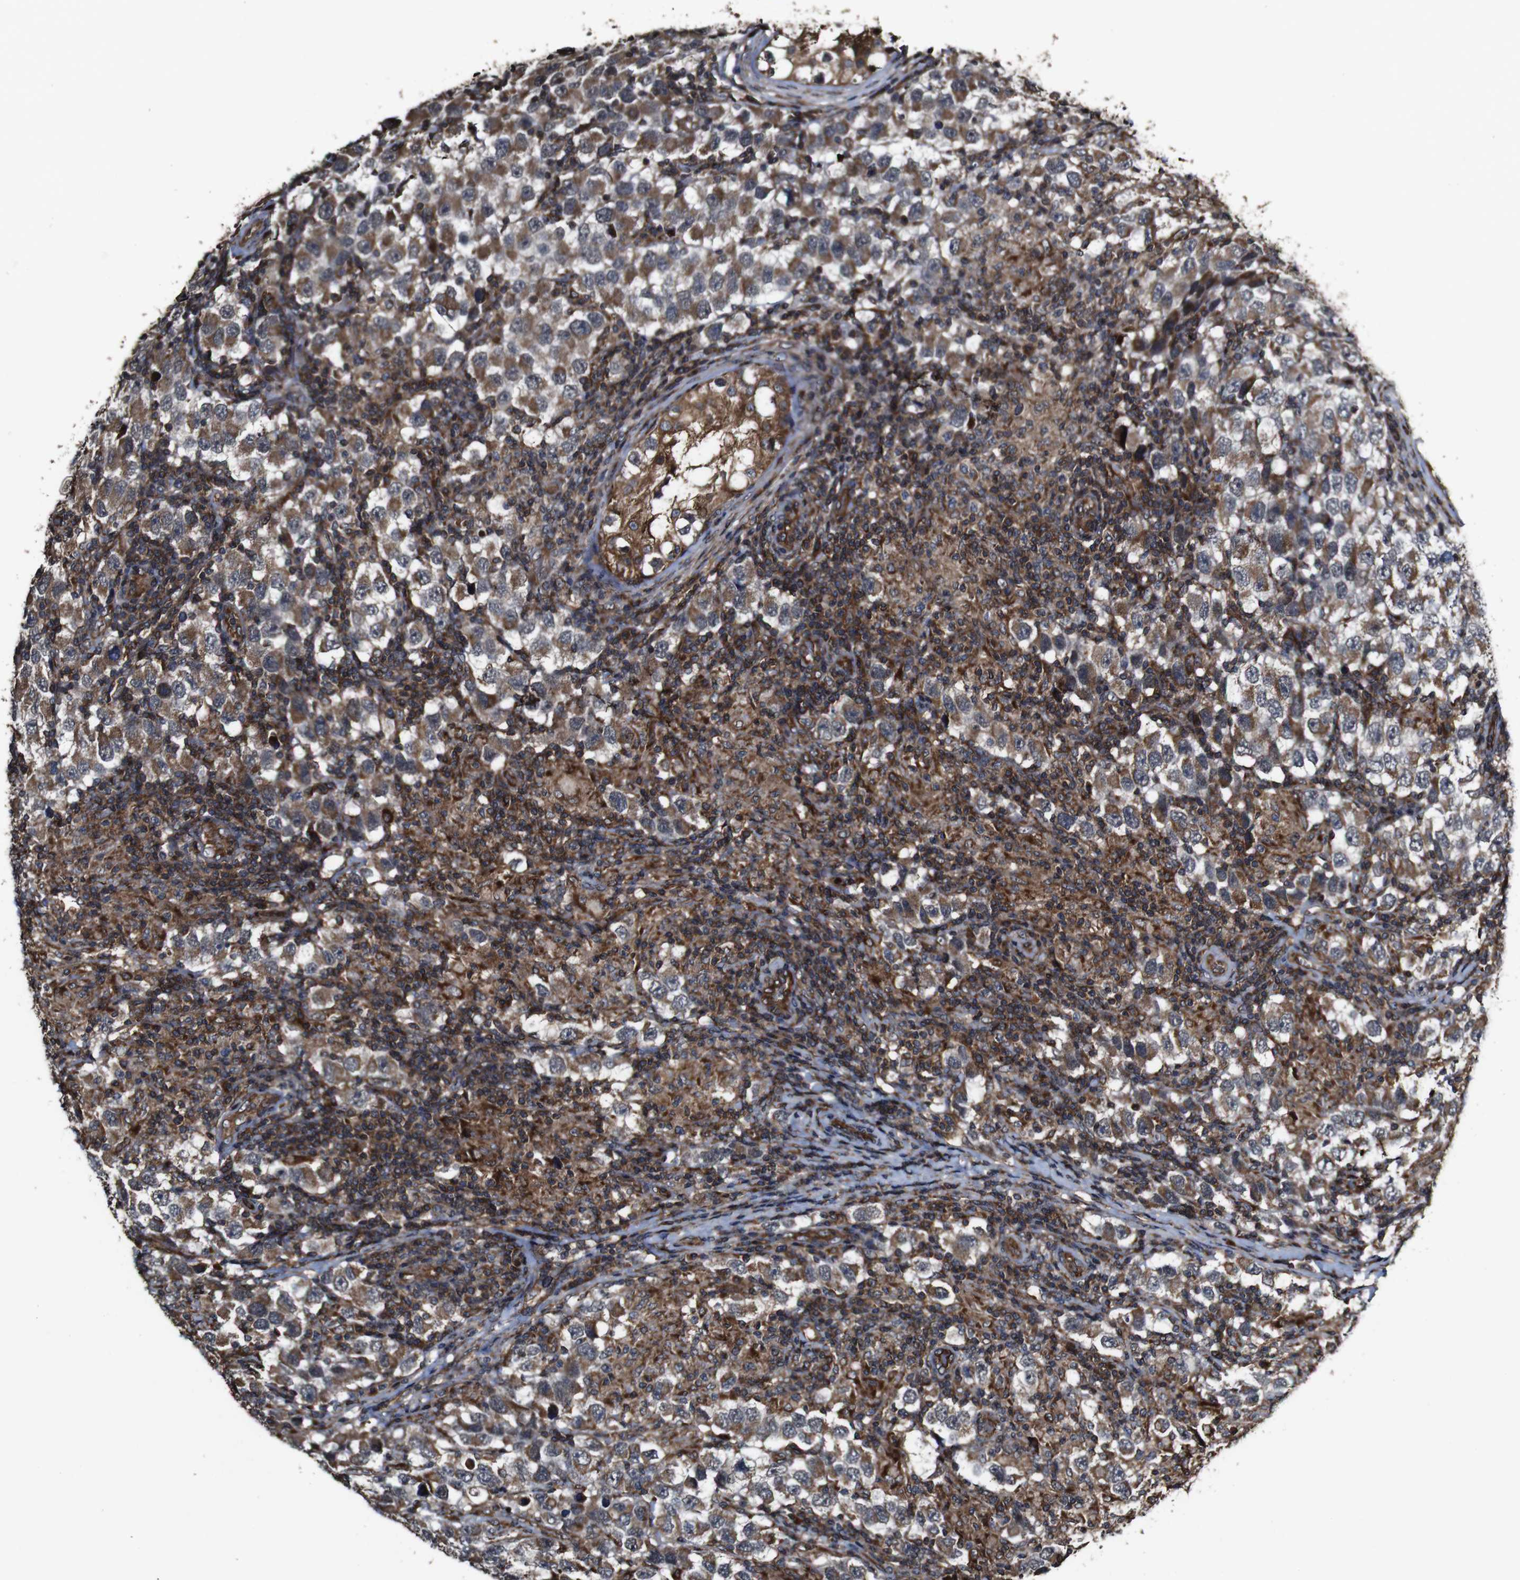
{"staining": {"intensity": "strong", "quantity": ">75%", "location": "cytoplasmic/membranous"}, "tissue": "testis cancer", "cell_type": "Tumor cells", "image_type": "cancer", "snomed": [{"axis": "morphology", "description": "Carcinoma, Embryonal, NOS"}, {"axis": "topography", "description": "Testis"}], "caption": "A histopathology image of embryonal carcinoma (testis) stained for a protein displays strong cytoplasmic/membranous brown staining in tumor cells.", "gene": "BTN3A3", "patient": {"sex": "male", "age": 21}}